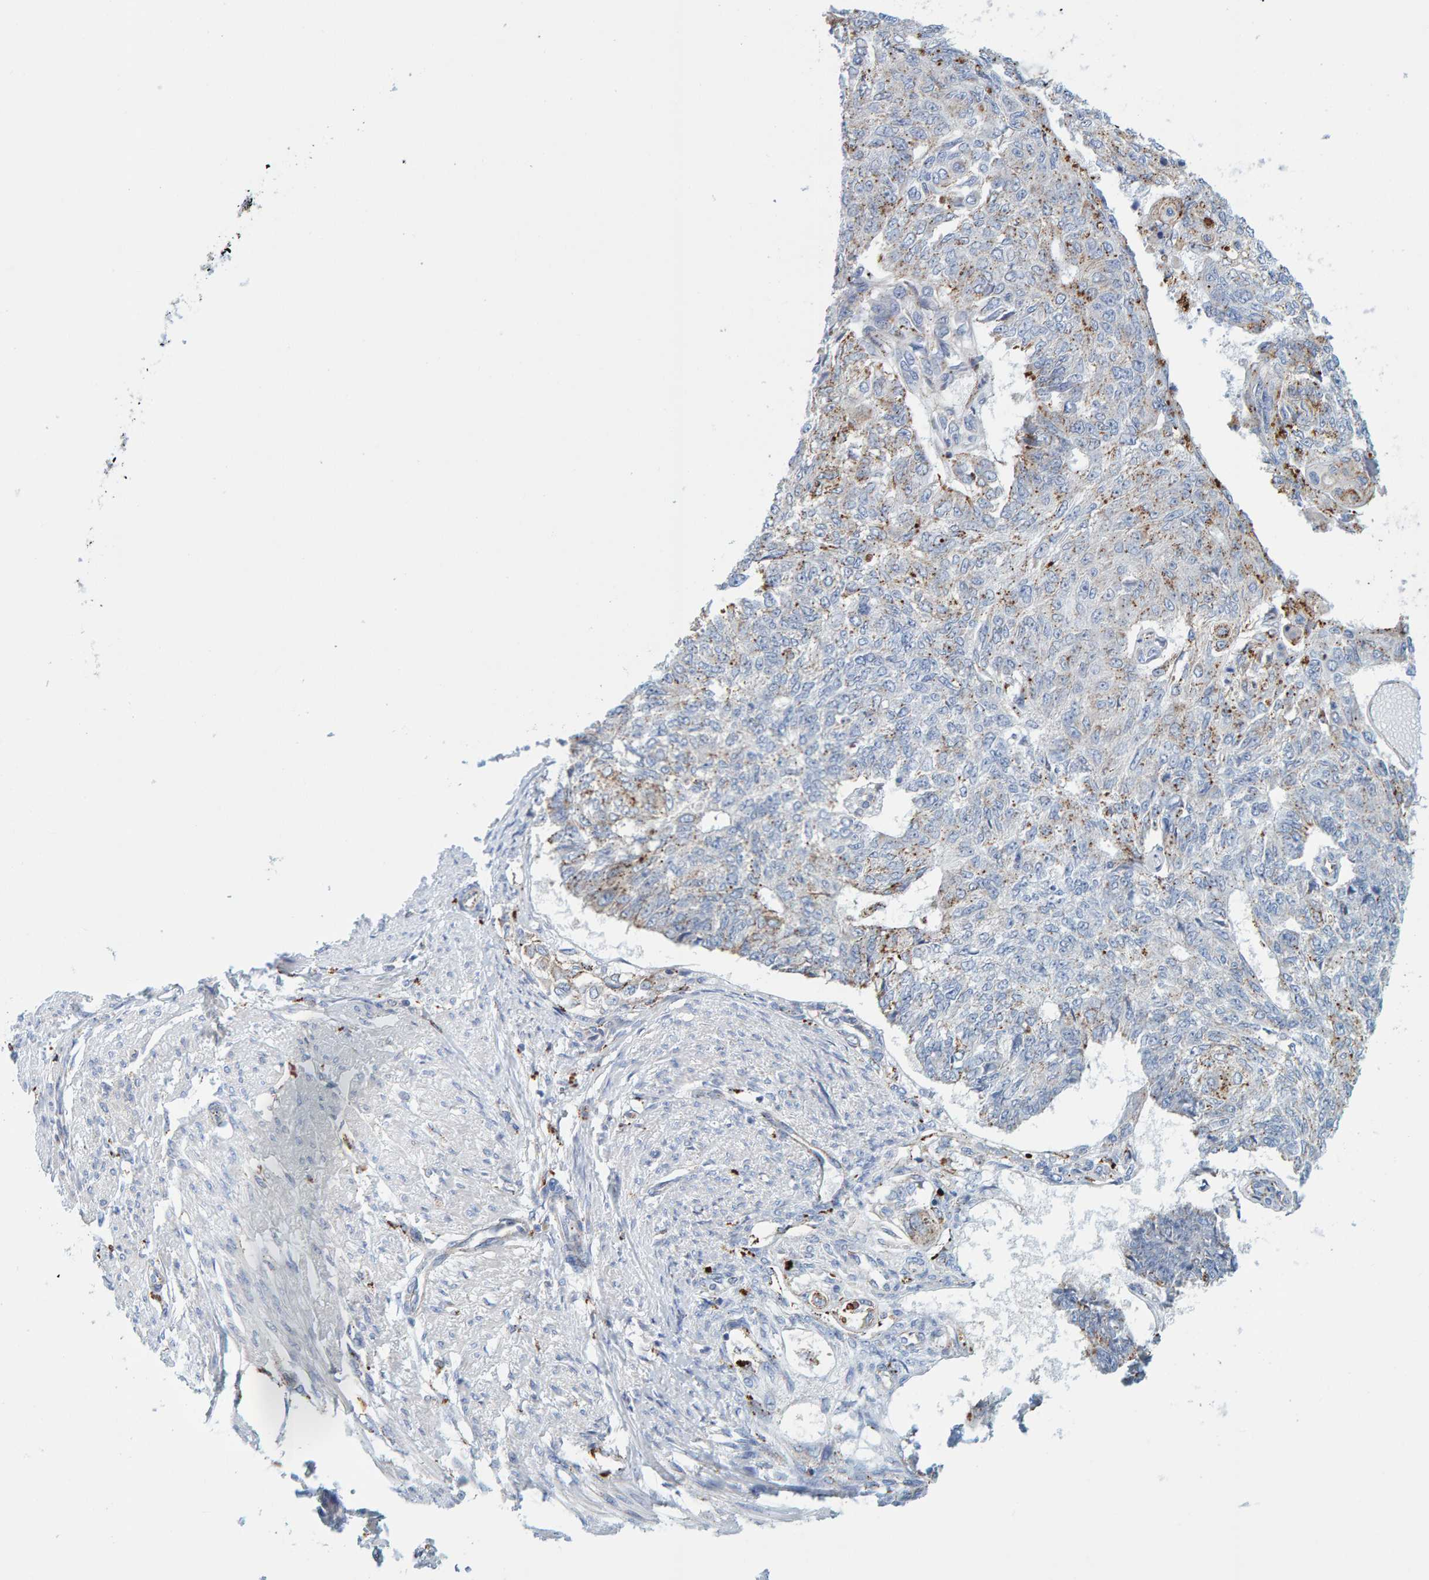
{"staining": {"intensity": "weak", "quantity": "<25%", "location": "cytoplasmic/membranous"}, "tissue": "endometrial cancer", "cell_type": "Tumor cells", "image_type": "cancer", "snomed": [{"axis": "morphology", "description": "Adenocarcinoma, NOS"}, {"axis": "topography", "description": "Endometrium"}], "caption": "IHC of human endometrial cancer shows no expression in tumor cells.", "gene": "BIN3", "patient": {"sex": "female", "age": 32}}